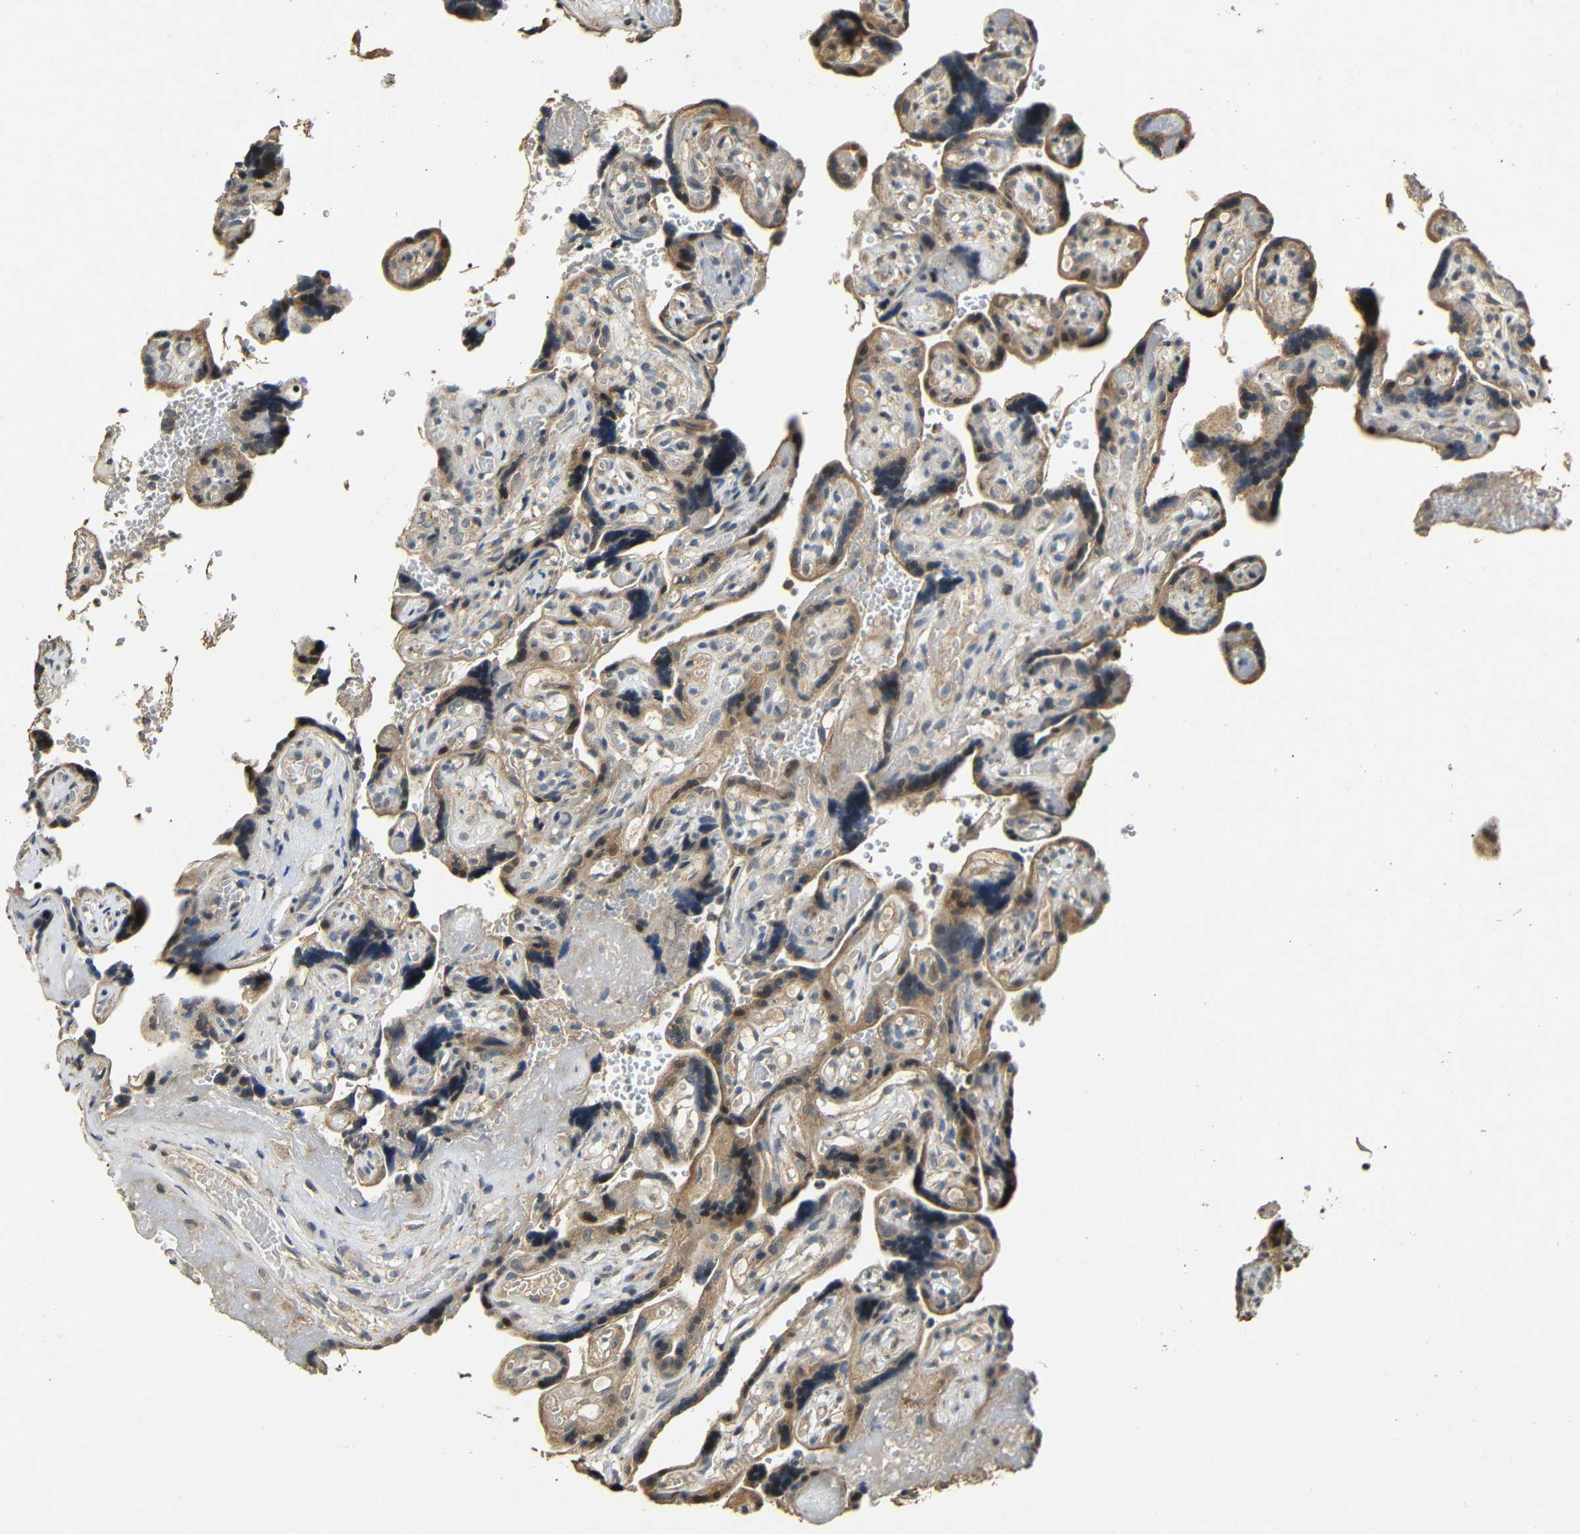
{"staining": {"intensity": "moderate", "quantity": ">75%", "location": "cytoplasmic/membranous"}, "tissue": "placenta", "cell_type": "Decidual cells", "image_type": "normal", "snomed": [{"axis": "morphology", "description": "Normal tissue, NOS"}, {"axis": "topography", "description": "Placenta"}], "caption": "Protein staining of unremarkable placenta shows moderate cytoplasmic/membranous staining in approximately >75% of decidual cells. (DAB (3,3'-diaminobenzidine) = brown stain, brightfield microscopy at high magnification).", "gene": "KAZALD1", "patient": {"sex": "female", "age": 30}}